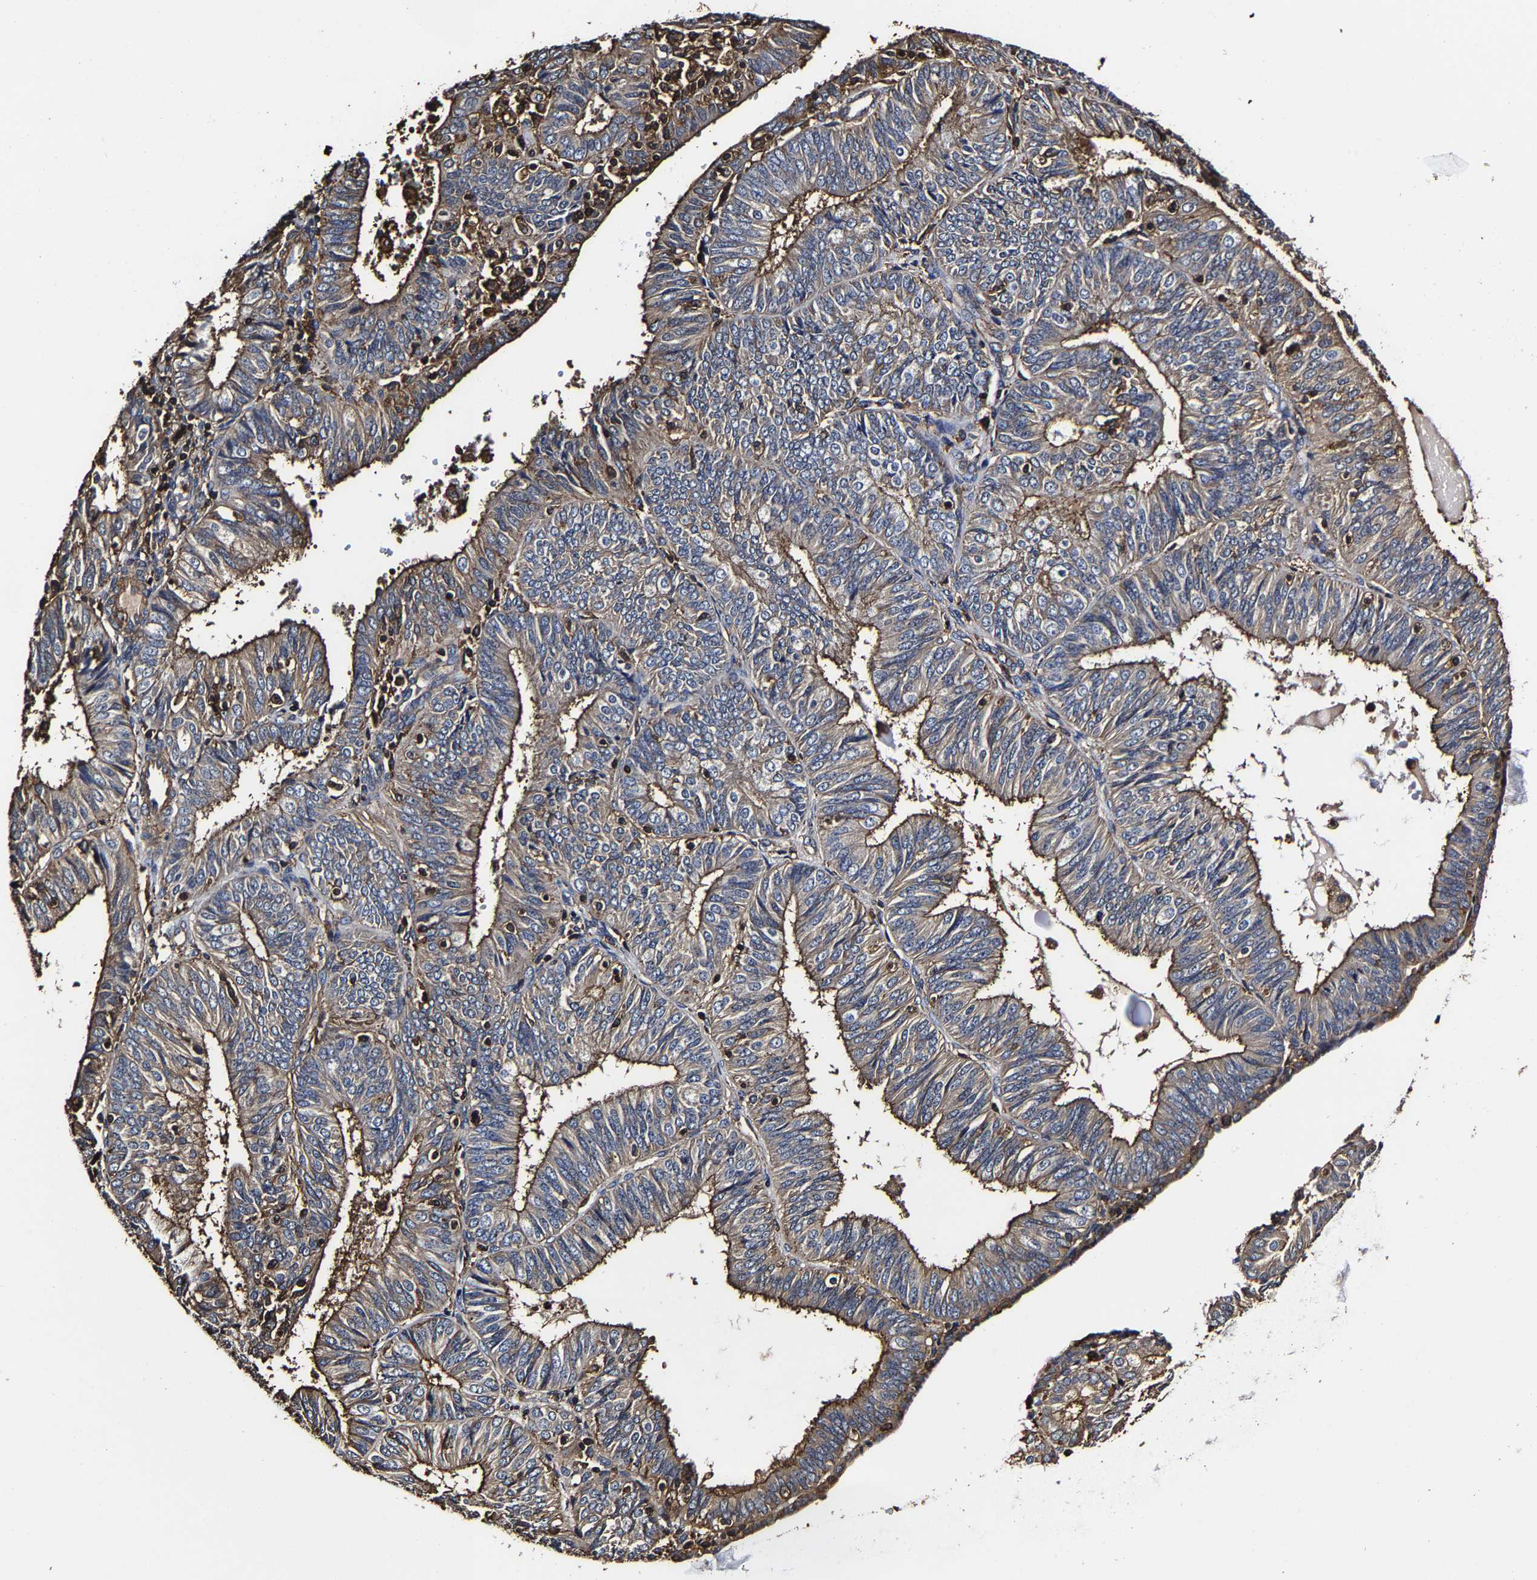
{"staining": {"intensity": "moderate", "quantity": ">75%", "location": "cytoplasmic/membranous"}, "tissue": "endometrial cancer", "cell_type": "Tumor cells", "image_type": "cancer", "snomed": [{"axis": "morphology", "description": "Adenocarcinoma, NOS"}, {"axis": "topography", "description": "Endometrium"}], "caption": "Immunohistochemistry of adenocarcinoma (endometrial) exhibits medium levels of moderate cytoplasmic/membranous expression in about >75% of tumor cells. Ihc stains the protein of interest in brown and the nuclei are stained blue.", "gene": "SSH3", "patient": {"sex": "female", "age": 58}}